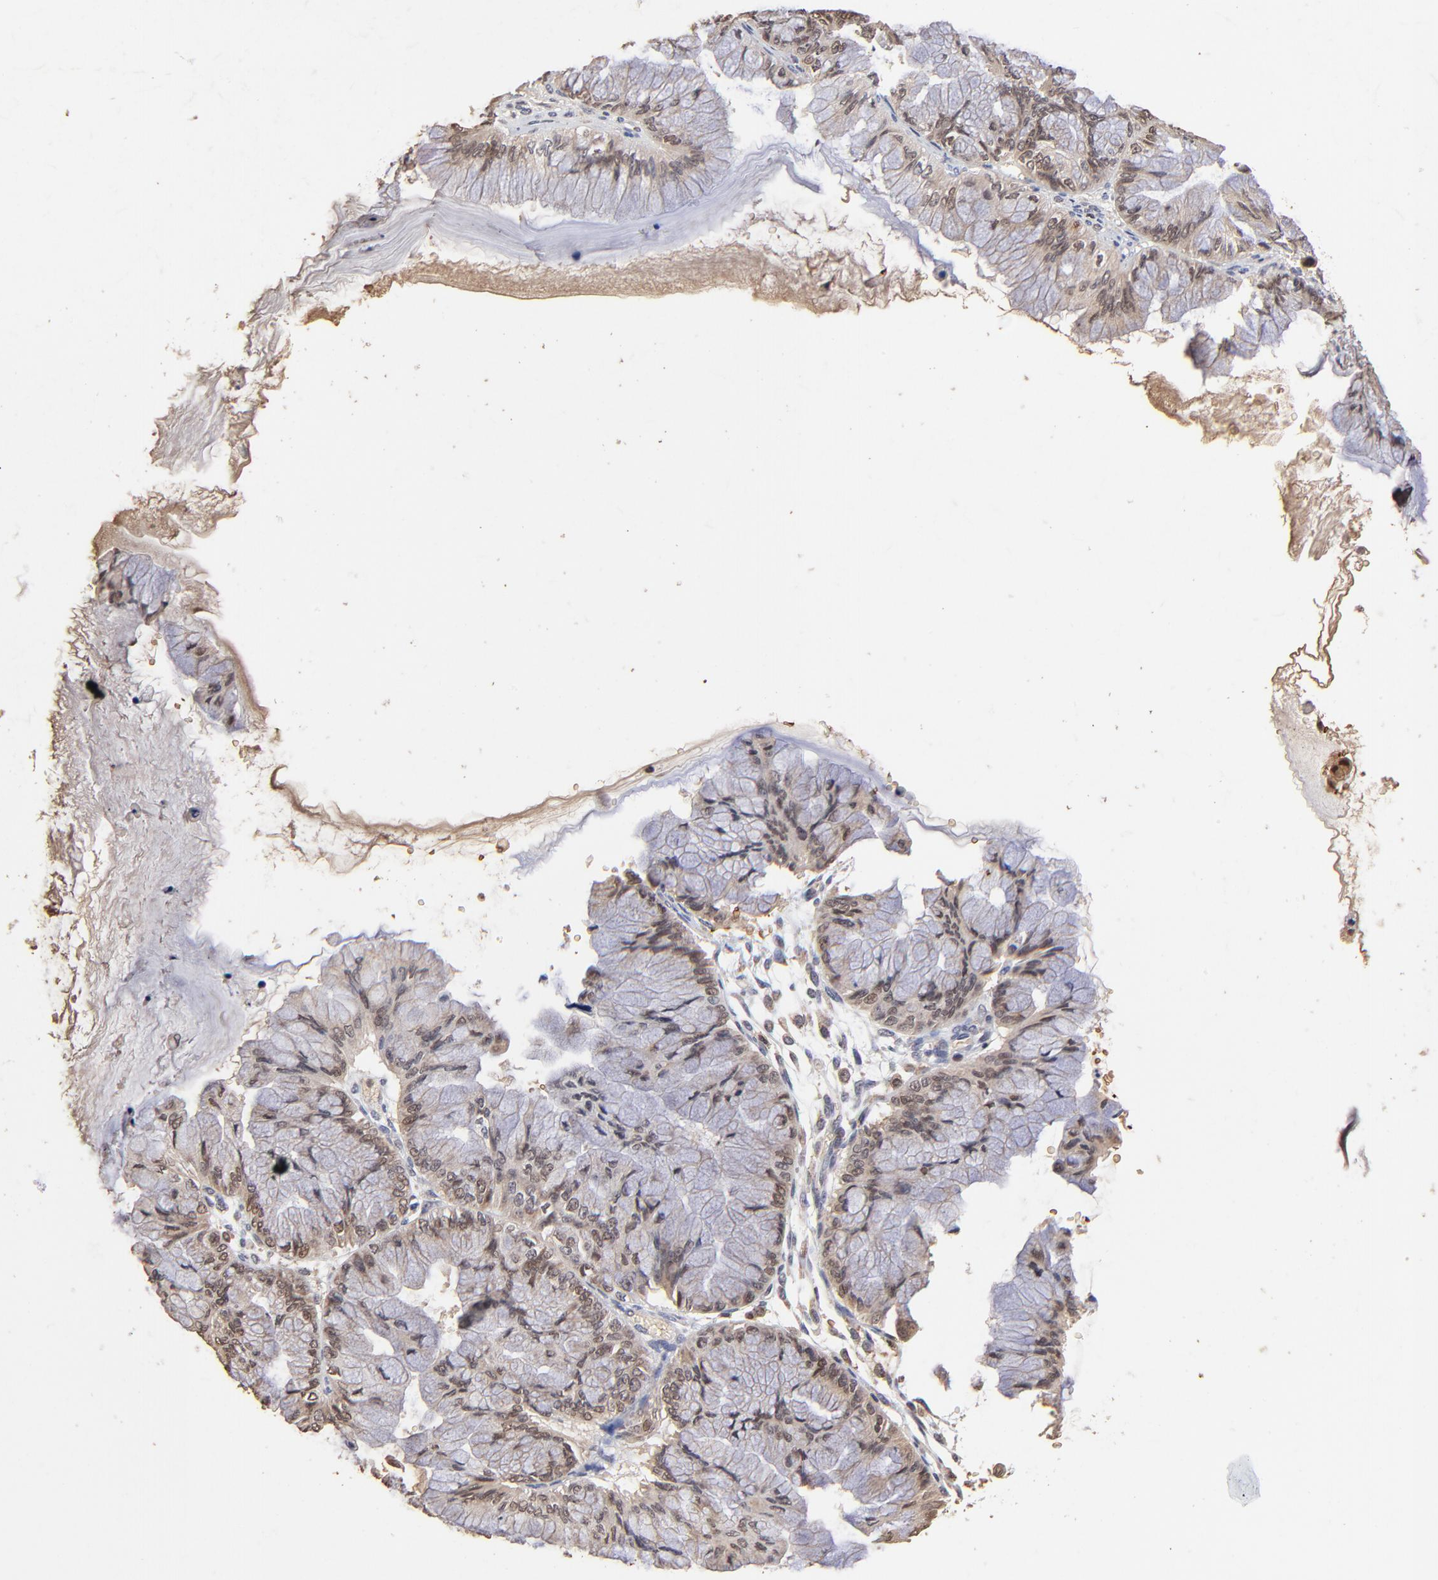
{"staining": {"intensity": "weak", "quantity": "25%-75%", "location": "nuclear"}, "tissue": "ovarian cancer", "cell_type": "Tumor cells", "image_type": "cancer", "snomed": [{"axis": "morphology", "description": "Cystadenocarcinoma, mucinous, NOS"}, {"axis": "topography", "description": "Ovary"}], "caption": "This is a micrograph of IHC staining of ovarian mucinous cystadenocarcinoma, which shows weak positivity in the nuclear of tumor cells.", "gene": "CASP1", "patient": {"sex": "female", "age": 63}}